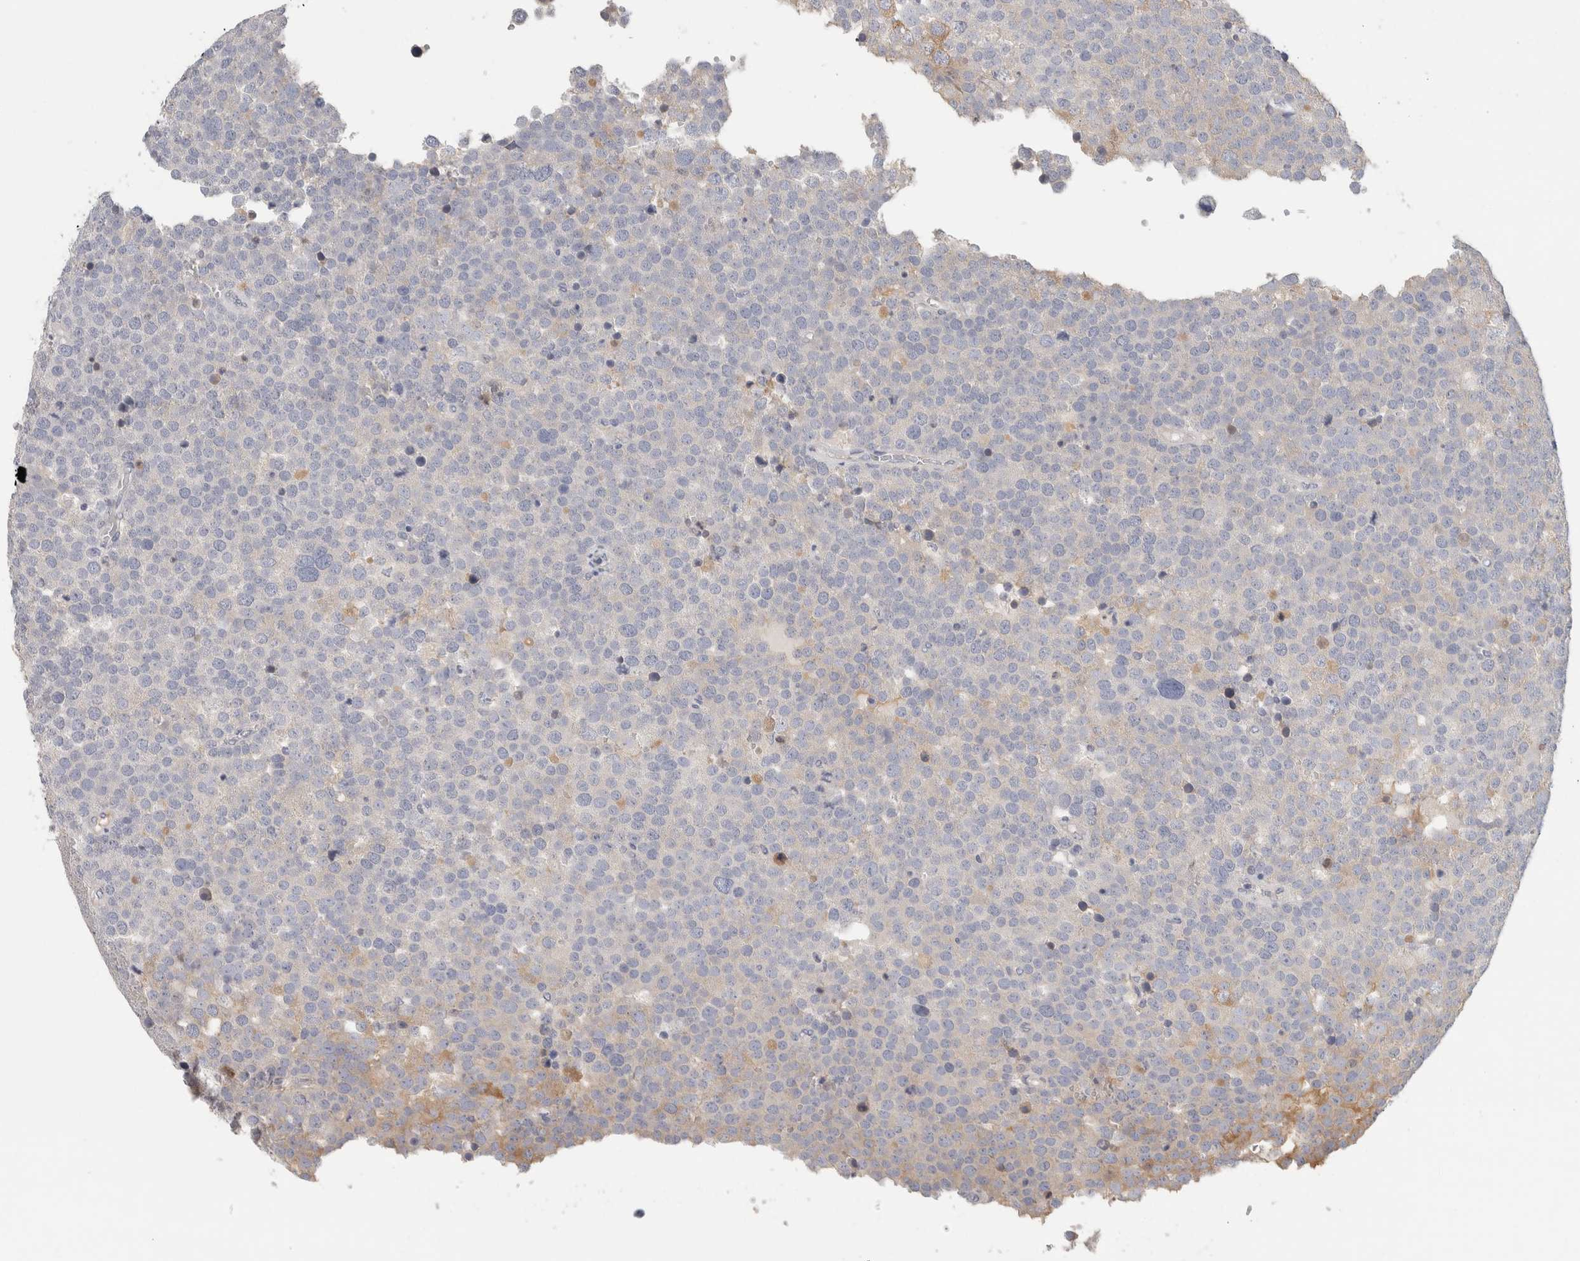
{"staining": {"intensity": "negative", "quantity": "none", "location": "none"}, "tissue": "testis cancer", "cell_type": "Tumor cells", "image_type": "cancer", "snomed": [{"axis": "morphology", "description": "Seminoma, NOS"}, {"axis": "topography", "description": "Testis"}], "caption": "The micrograph demonstrates no staining of tumor cells in seminoma (testis).", "gene": "STK31", "patient": {"sex": "male", "age": 71}}